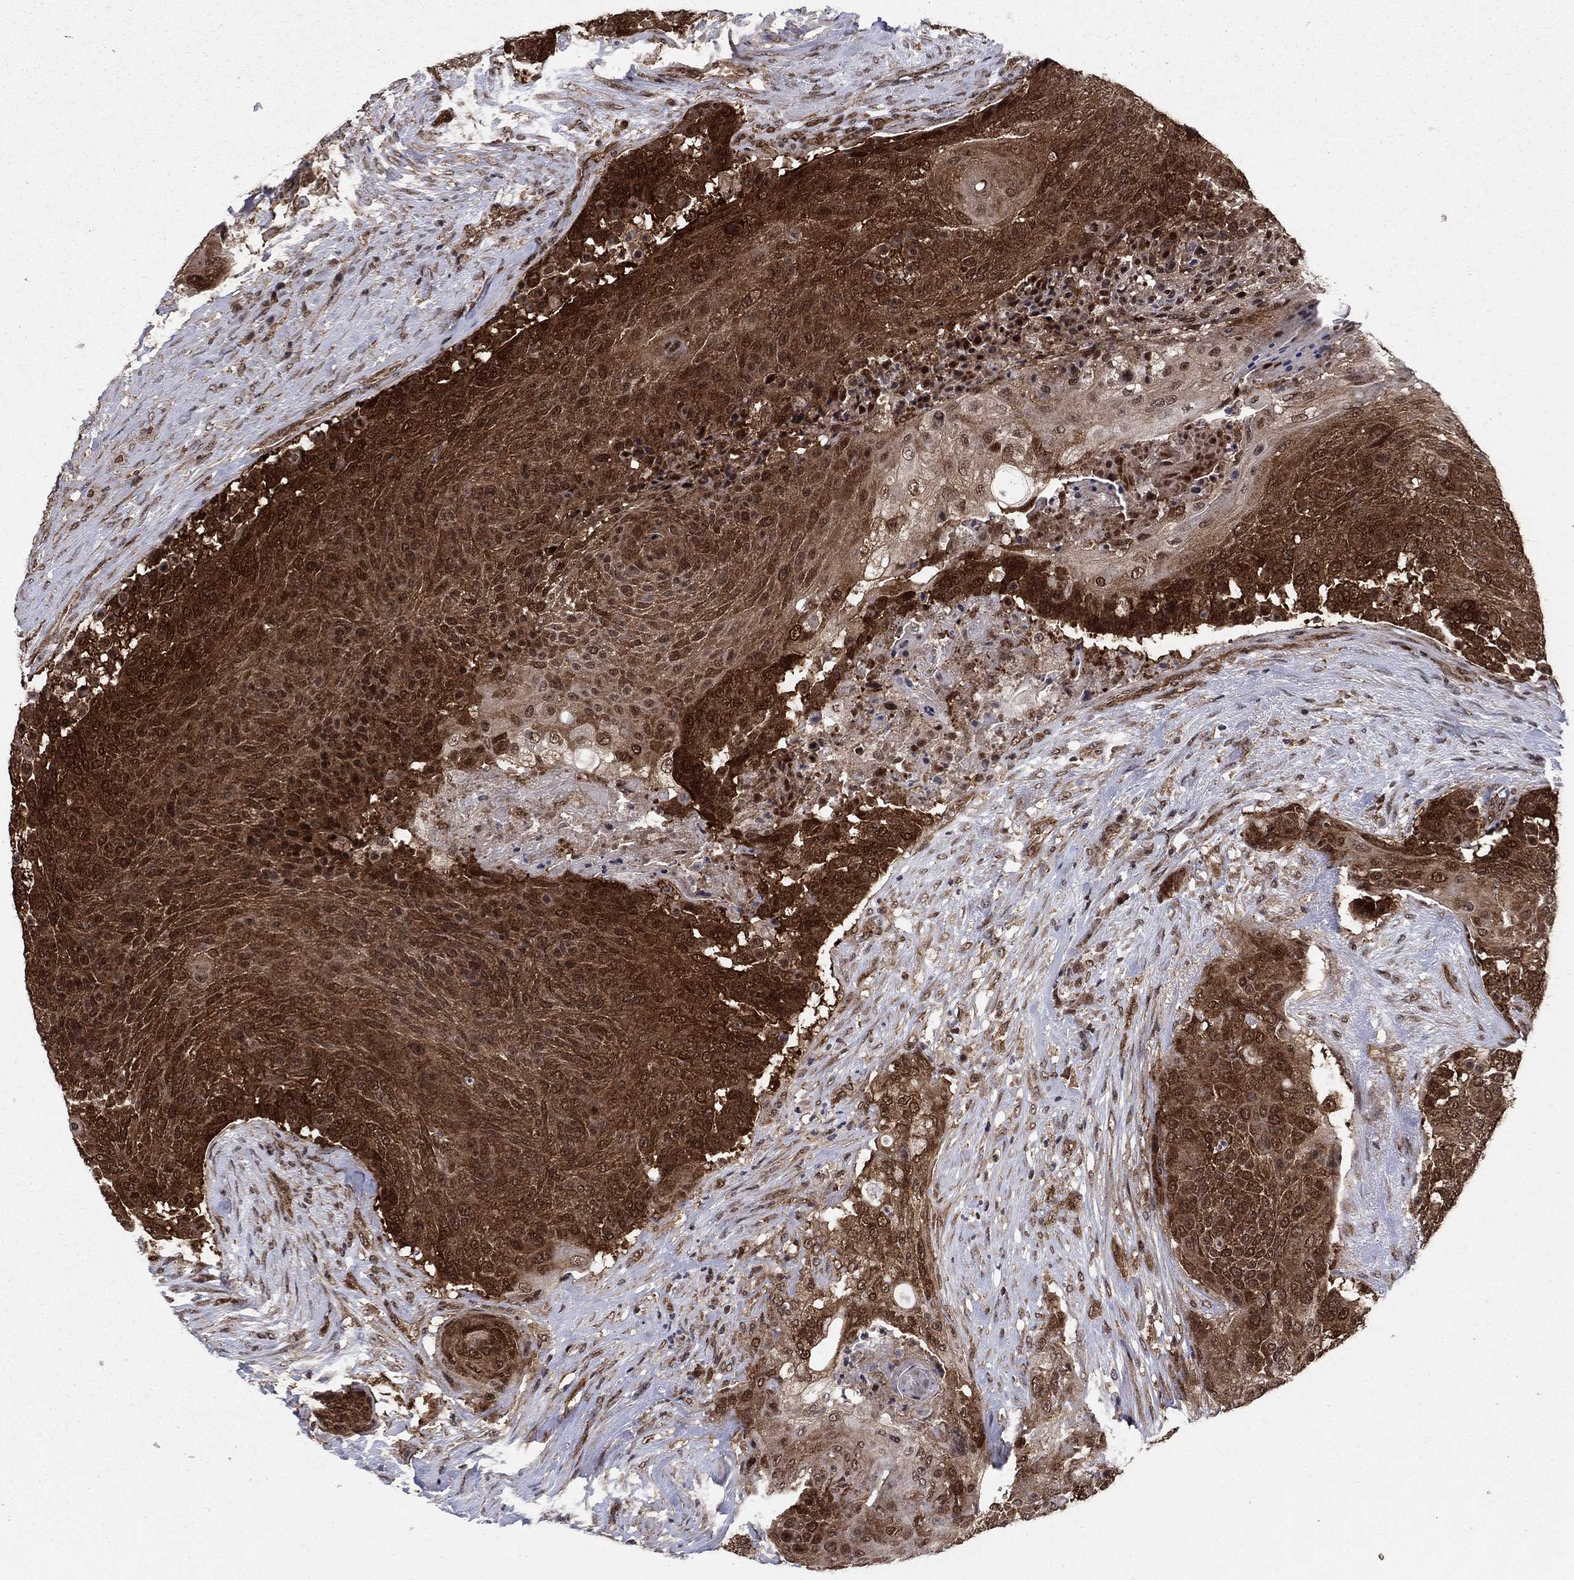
{"staining": {"intensity": "strong", "quantity": ">75%", "location": "cytoplasmic/membranous"}, "tissue": "urothelial cancer", "cell_type": "Tumor cells", "image_type": "cancer", "snomed": [{"axis": "morphology", "description": "Urothelial carcinoma, High grade"}, {"axis": "topography", "description": "Urinary bladder"}], "caption": "Urothelial cancer was stained to show a protein in brown. There is high levels of strong cytoplasmic/membranous staining in about >75% of tumor cells. (Stains: DAB (3,3'-diaminobenzidine) in brown, nuclei in blue, Microscopy: brightfield microscopy at high magnification).", "gene": "DNAJA1", "patient": {"sex": "female", "age": 63}}